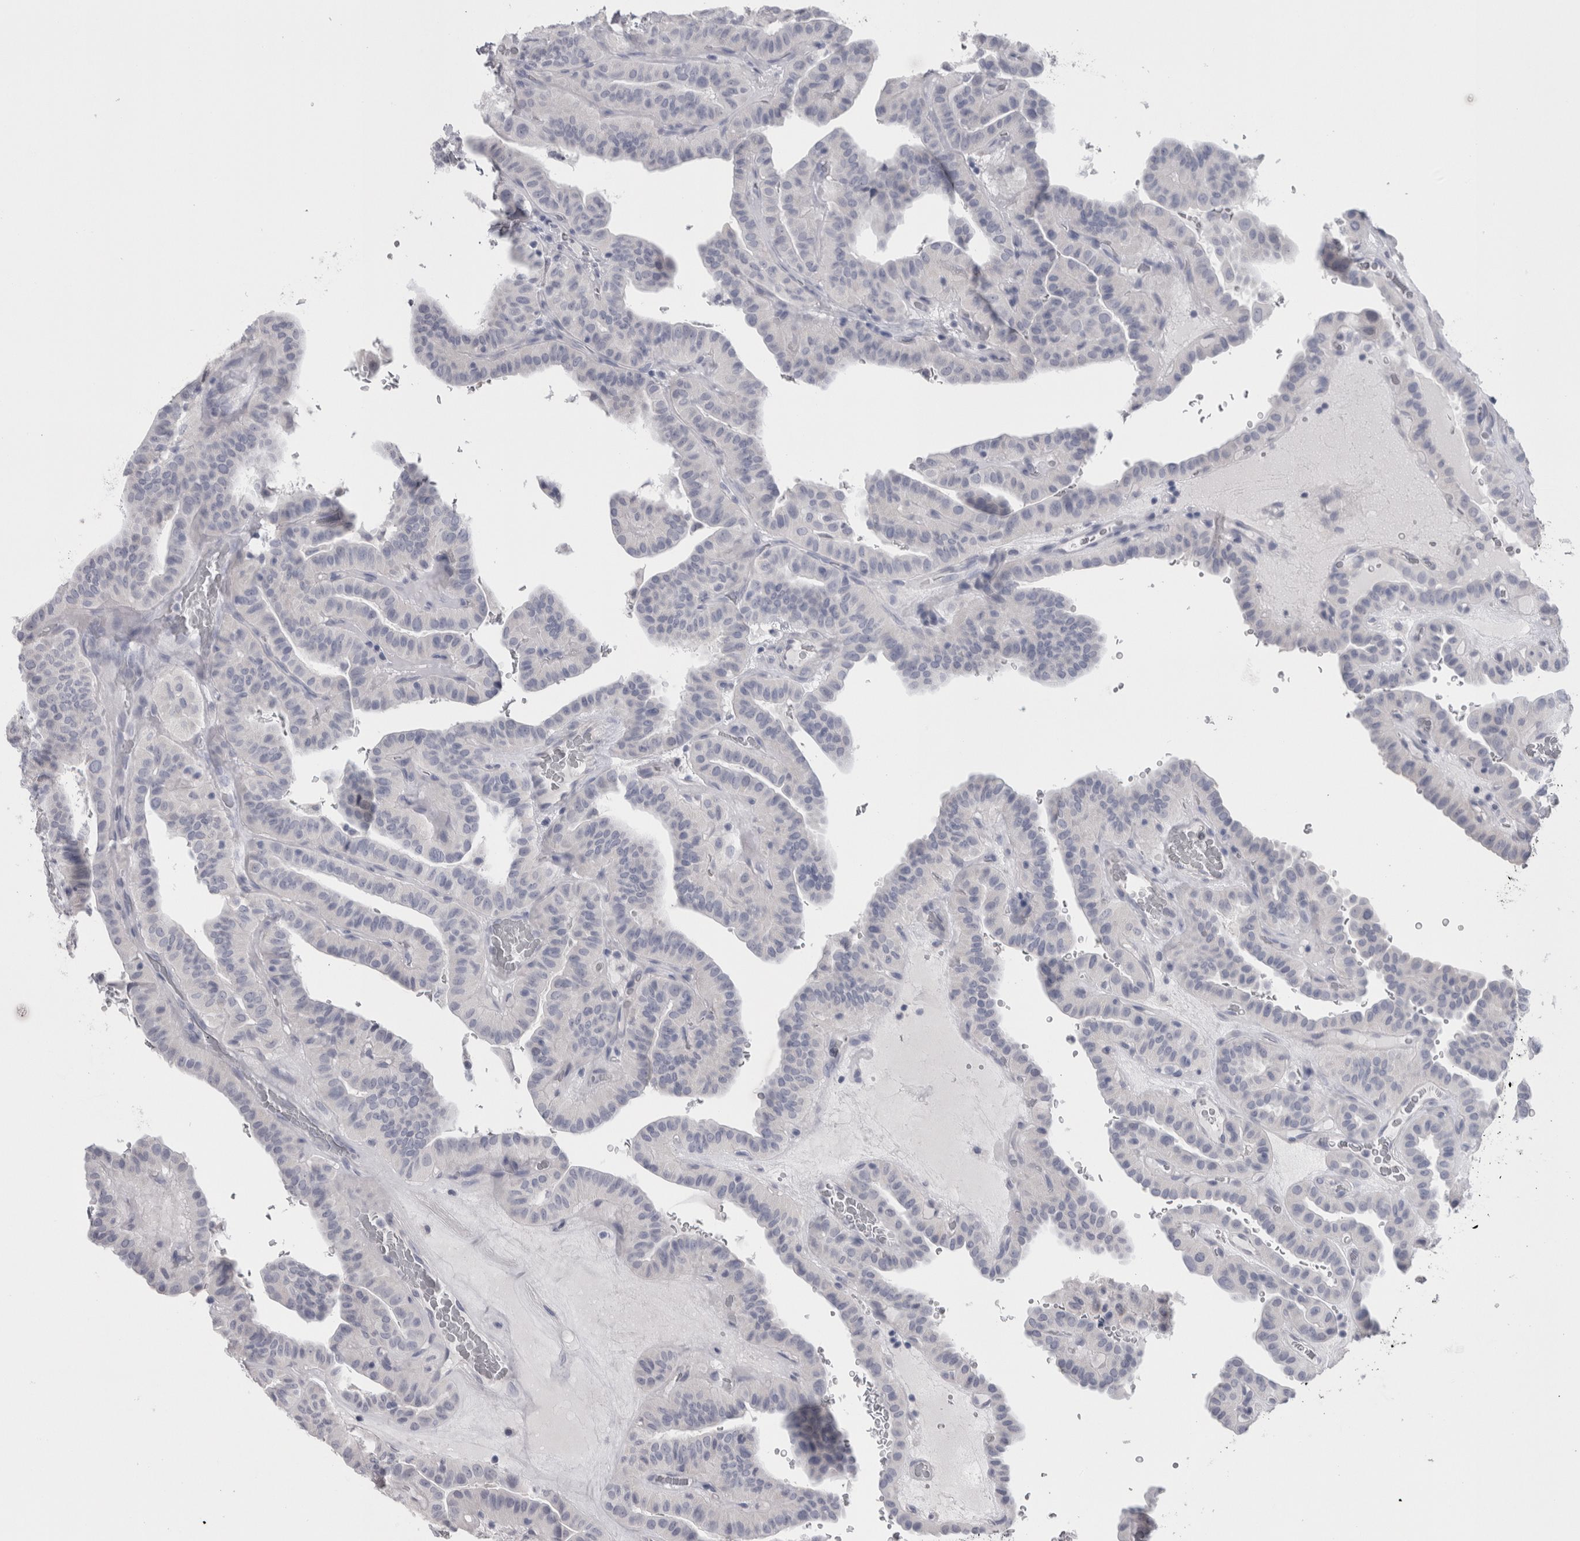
{"staining": {"intensity": "negative", "quantity": "none", "location": "none"}, "tissue": "thyroid cancer", "cell_type": "Tumor cells", "image_type": "cancer", "snomed": [{"axis": "morphology", "description": "Papillary adenocarcinoma, NOS"}, {"axis": "topography", "description": "Thyroid gland"}], "caption": "Thyroid papillary adenocarcinoma was stained to show a protein in brown. There is no significant expression in tumor cells.", "gene": "MSMB", "patient": {"sex": "male", "age": 77}}